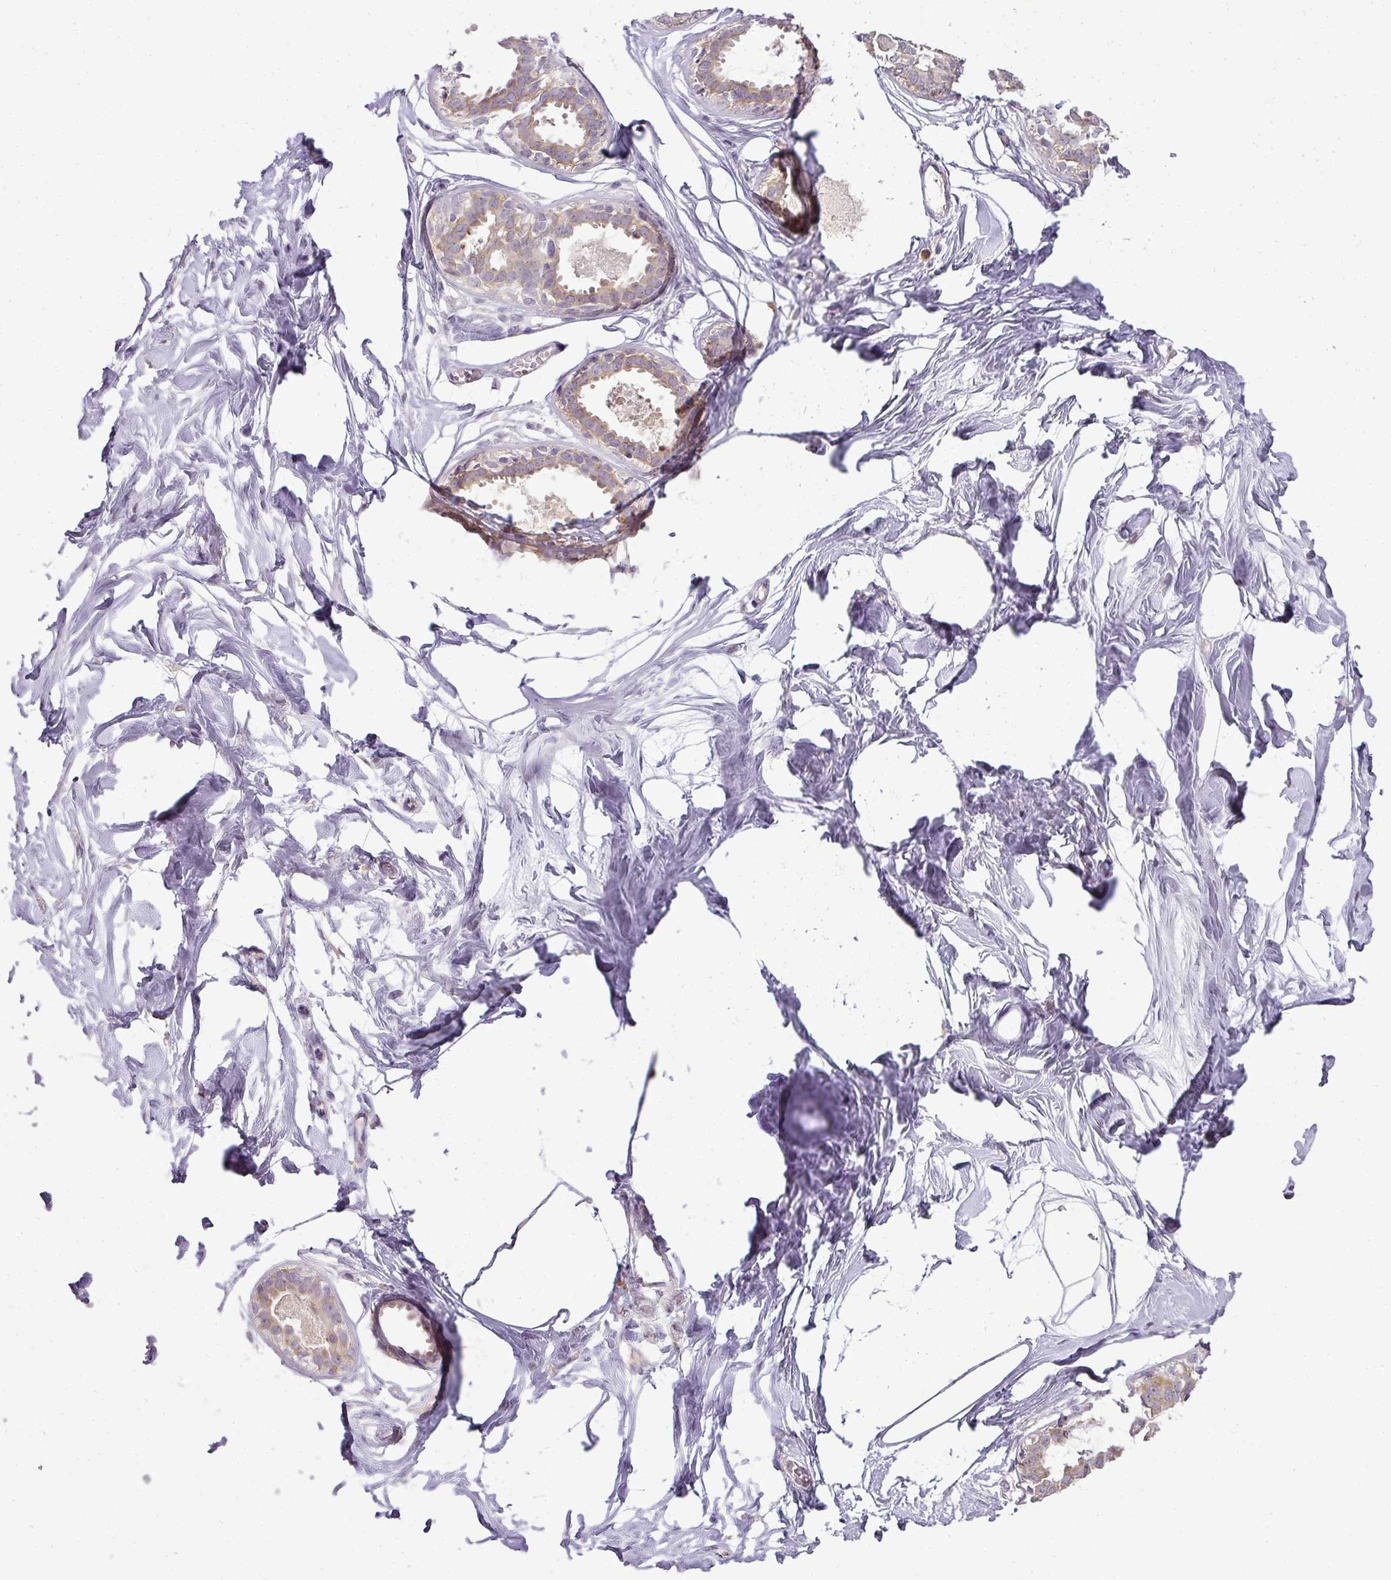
{"staining": {"intensity": "negative", "quantity": "none", "location": "none"}, "tissue": "breast", "cell_type": "Adipocytes", "image_type": "normal", "snomed": [{"axis": "morphology", "description": "Normal tissue, NOS"}, {"axis": "topography", "description": "Breast"}], "caption": "Immunohistochemistry photomicrograph of normal breast stained for a protein (brown), which exhibits no positivity in adipocytes.", "gene": "LY75", "patient": {"sex": "female", "age": 45}}